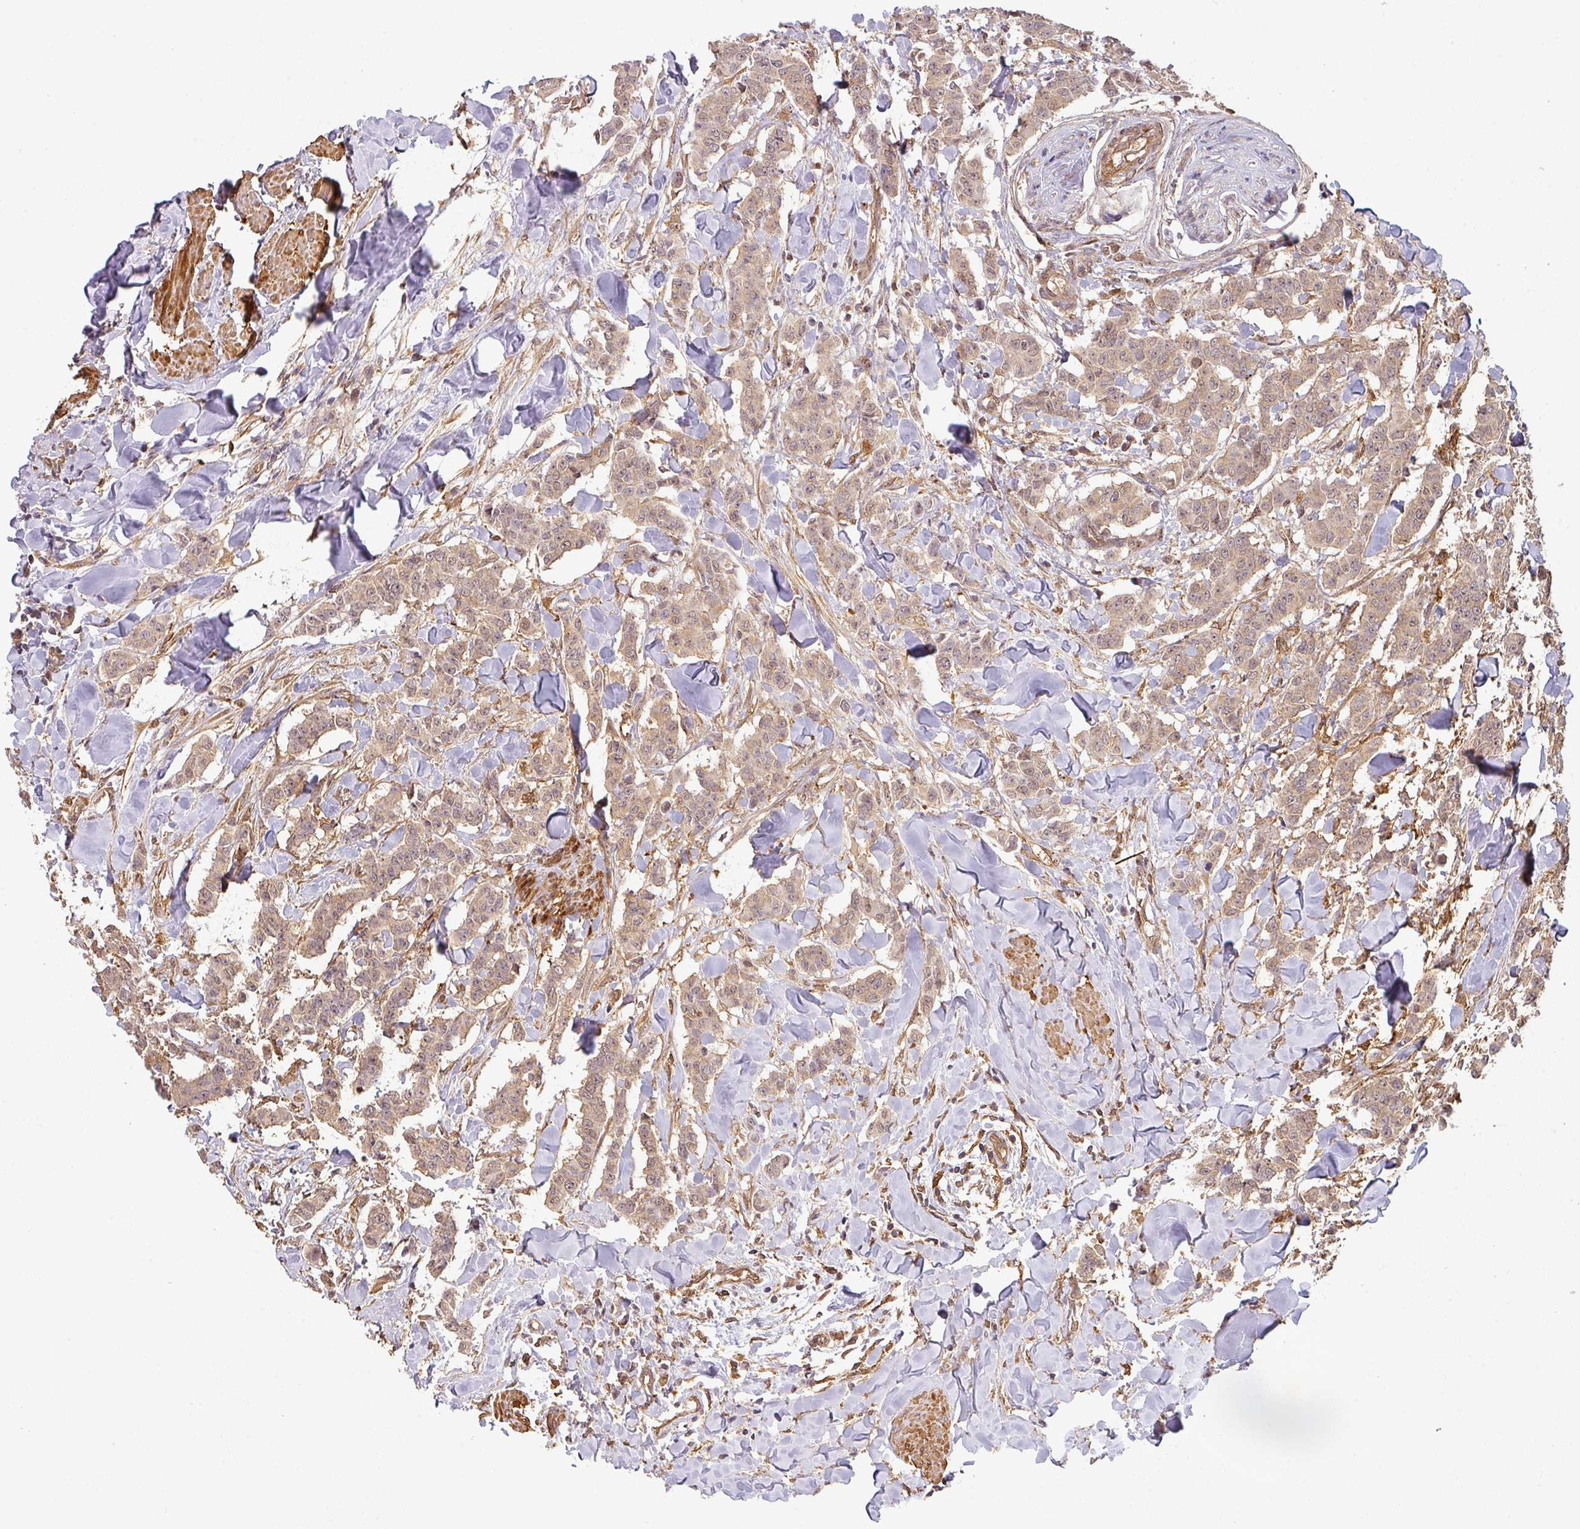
{"staining": {"intensity": "weak", "quantity": ">75%", "location": "cytoplasmic/membranous,nuclear"}, "tissue": "breast cancer", "cell_type": "Tumor cells", "image_type": "cancer", "snomed": [{"axis": "morphology", "description": "Duct carcinoma"}, {"axis": "topography", "description": "Breast"}], "caption": "This is a photomicrograph of immunohistochemistry staining of breast cancer (invasive ductal carcinoma), which shows weak positivity in the cytoplasmic/membranous and nuclear of tumor cells.", "gene": "ZNF322", "patient": {"sex": "female", "age": 40}}